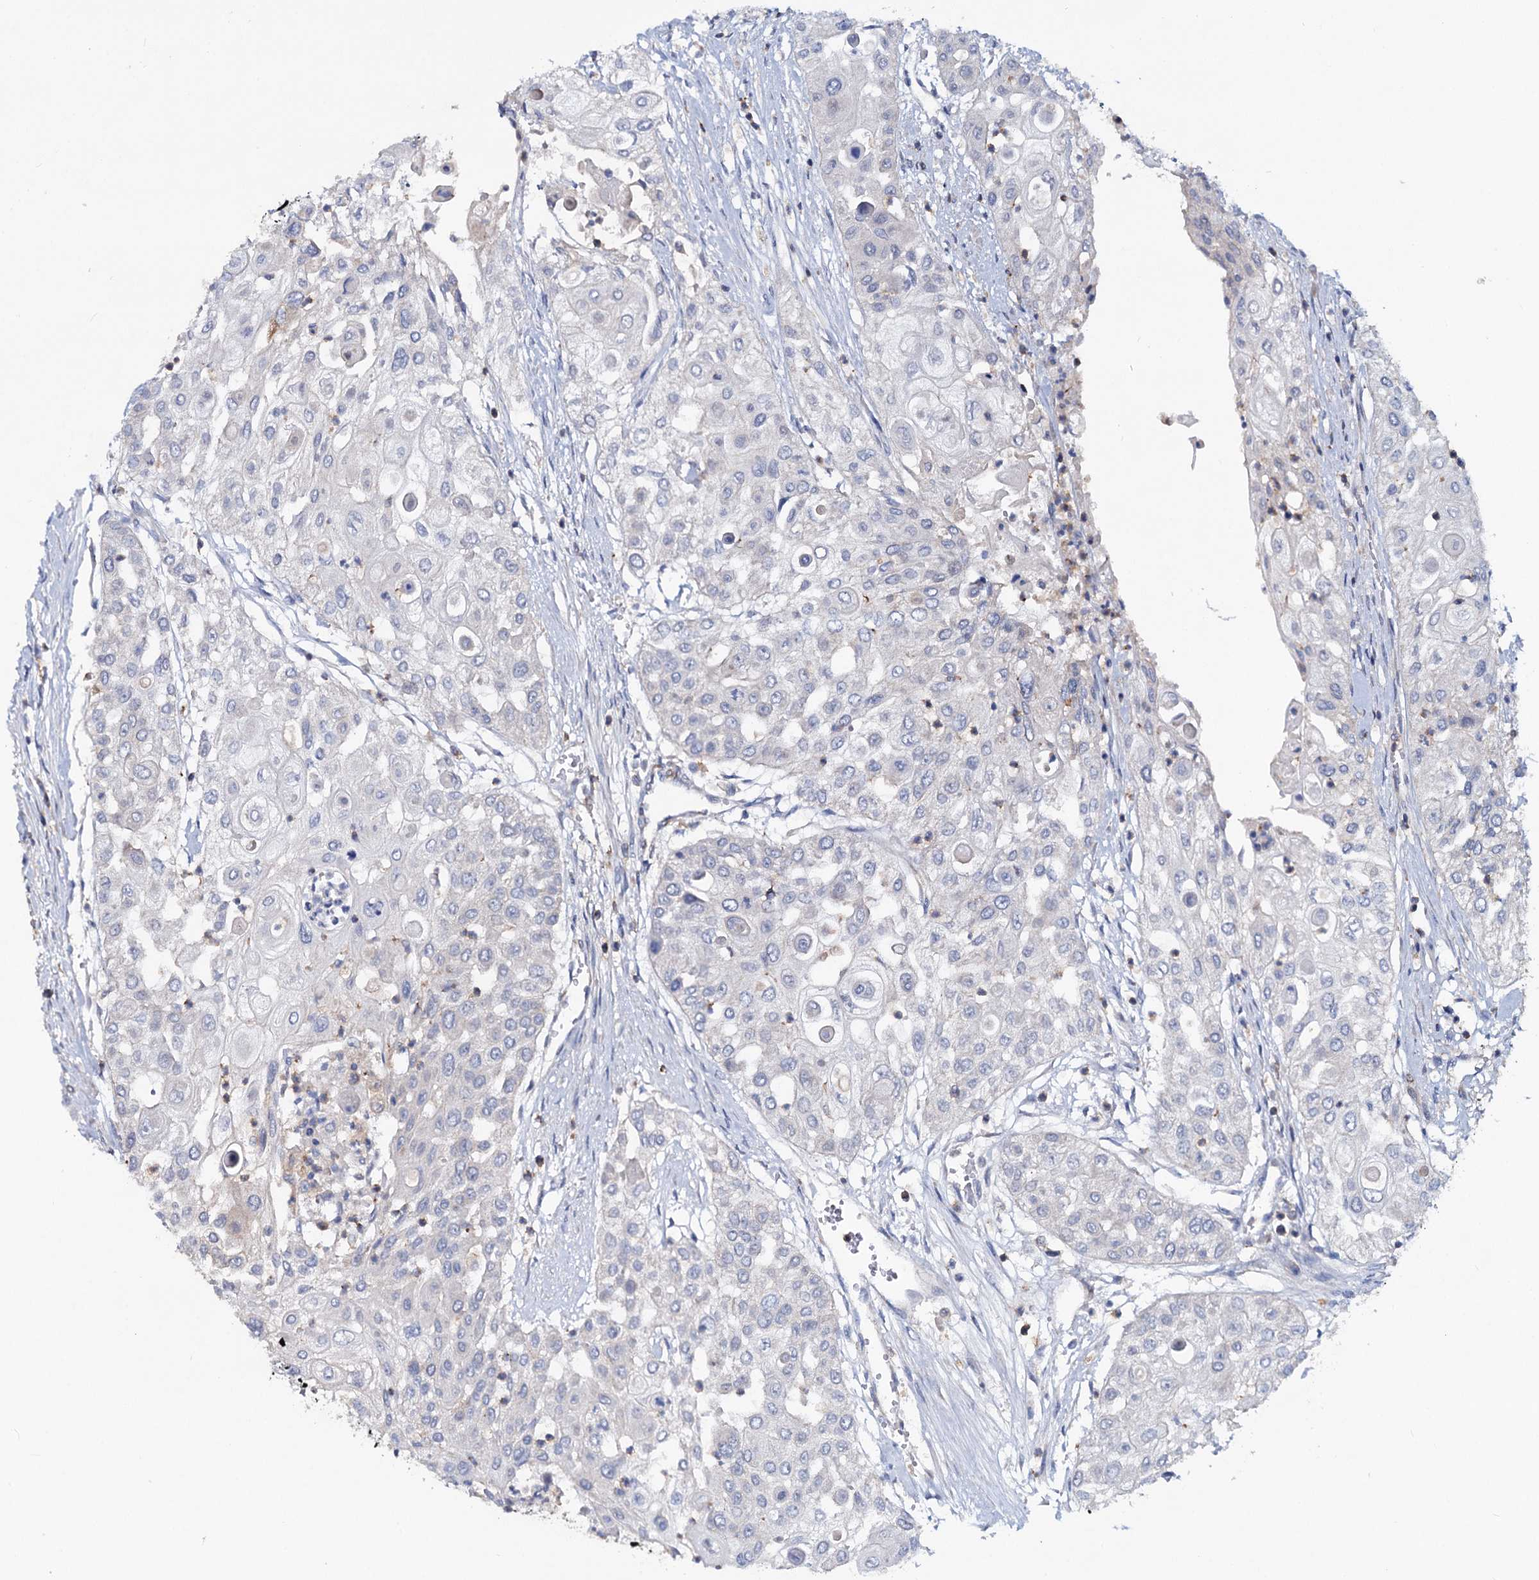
{"staining": {"intensity": "negative", "quantity": "none", "location": "none"}, "tissue": "urothelial cancer", "cell_type": "Tumor cells", "image_type": "cancer", "snomed": [{"axis": "morphology", "description": "Urothelial carcinoma, High grade"}, {"axis": "topography", "description": "Urinary bladder"}], "caption": "A photomicrograph of urothelial cancer stained for a protein displays no brown staining in tumor cells.", "gene": "LRCH4", "patient": {"sex": "female", "age": 79}}